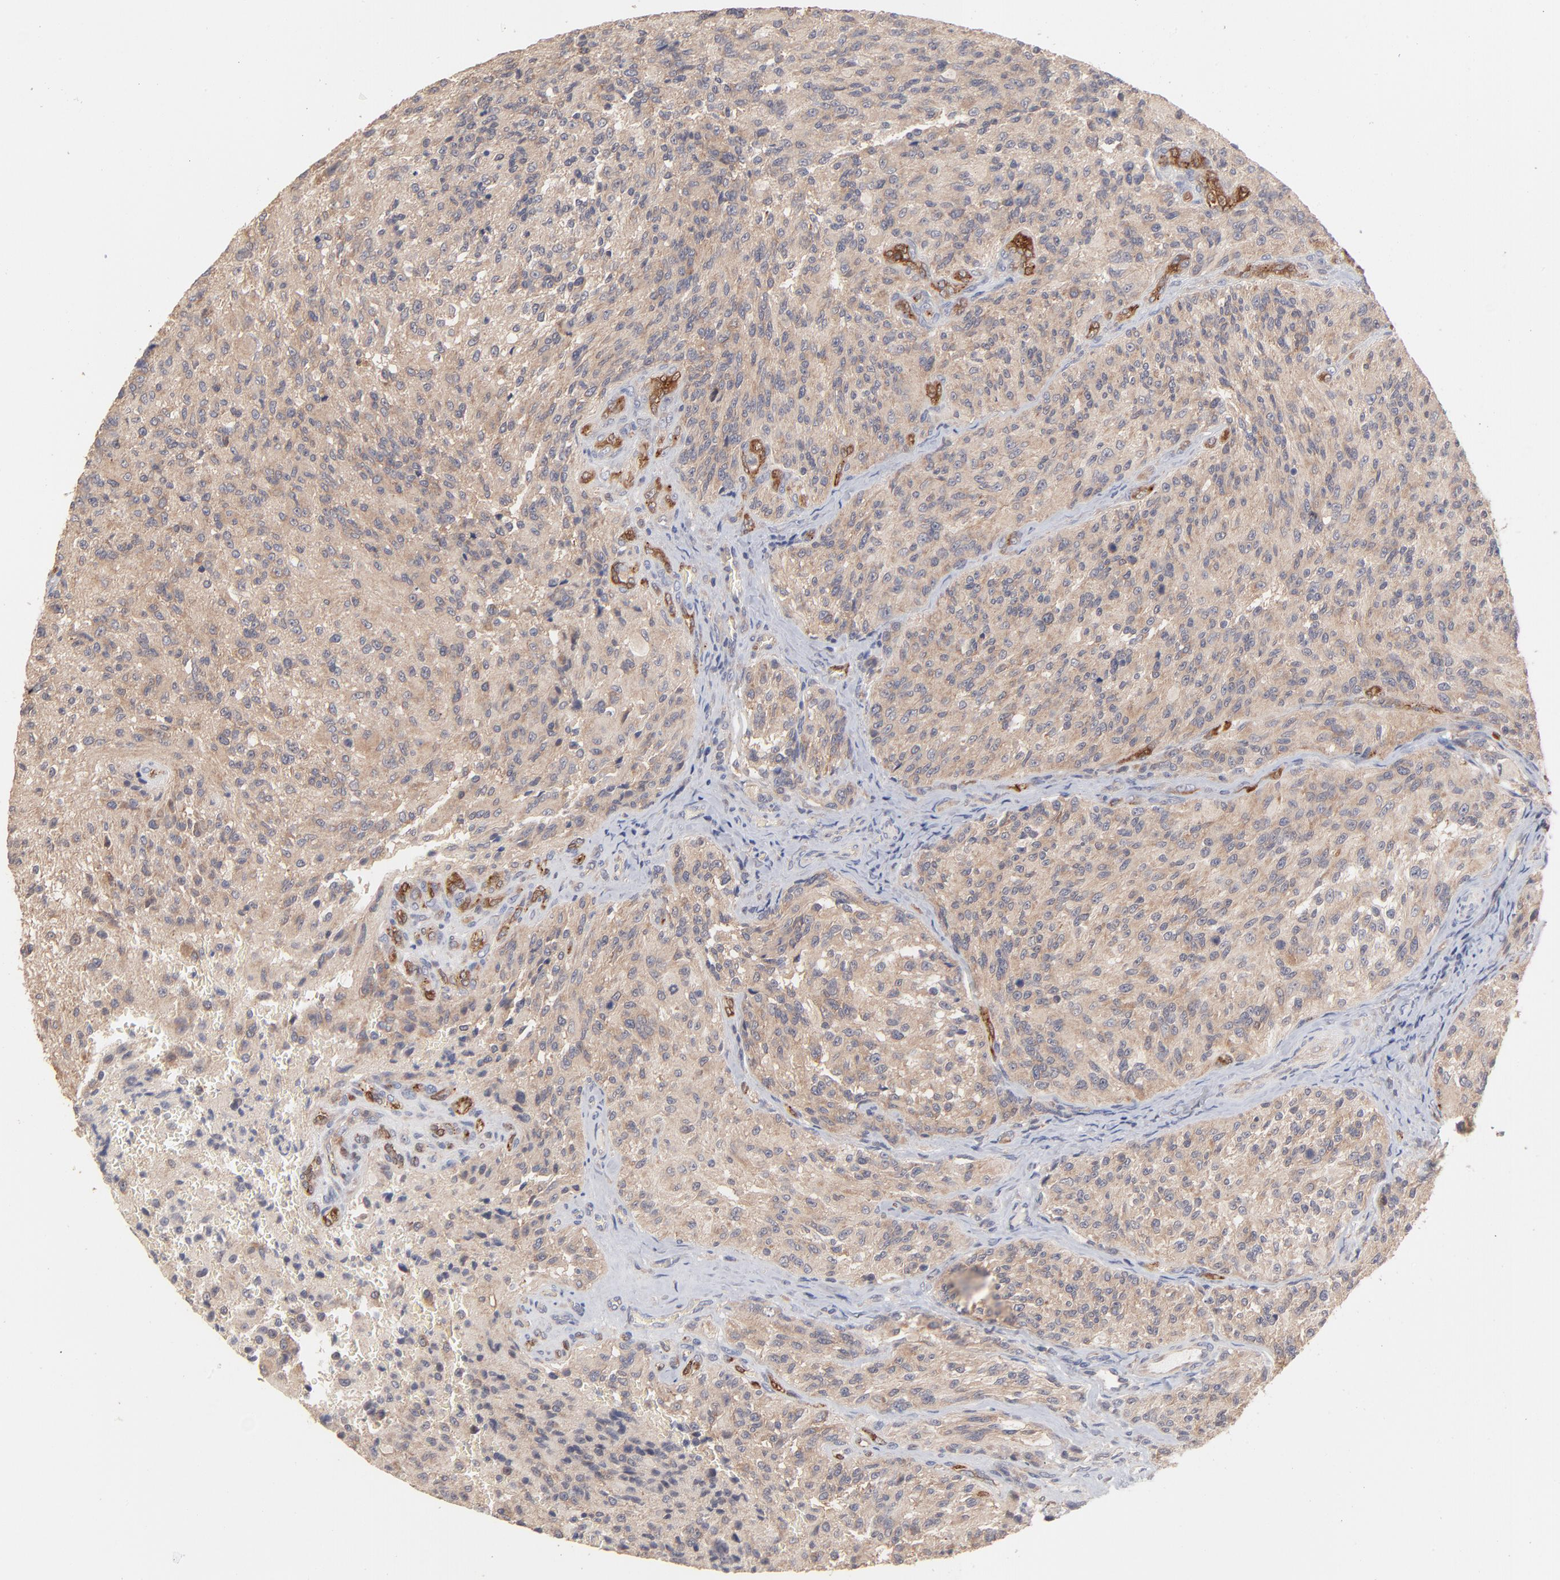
{"staining": {"intensity": "moderate", "quantity": ">75%", "location": "cytoplasmic/membranous"}, "tissue": "glioma", "cell_type": "Tumor cells", "image_type": "cancer", "snomed": [{"axis": "morphology", "description": "Normal tissue, NOS"}, {"axis": "morphology", "description": "Glioma, malignant, High grade"}, {"axis": "topography", "description": "Cerebral cortex"}], "caption": "Immunohistochemistry (IHC) image of malignant glioma (high-grade) stained for a protein (brown), which displays medium levels of moderate cytoplasmic/membranous staining in approximately >75% of tumor cells.", "gene": "IVNS1ABP", "patient": {"sex": "male", "age": 56}}